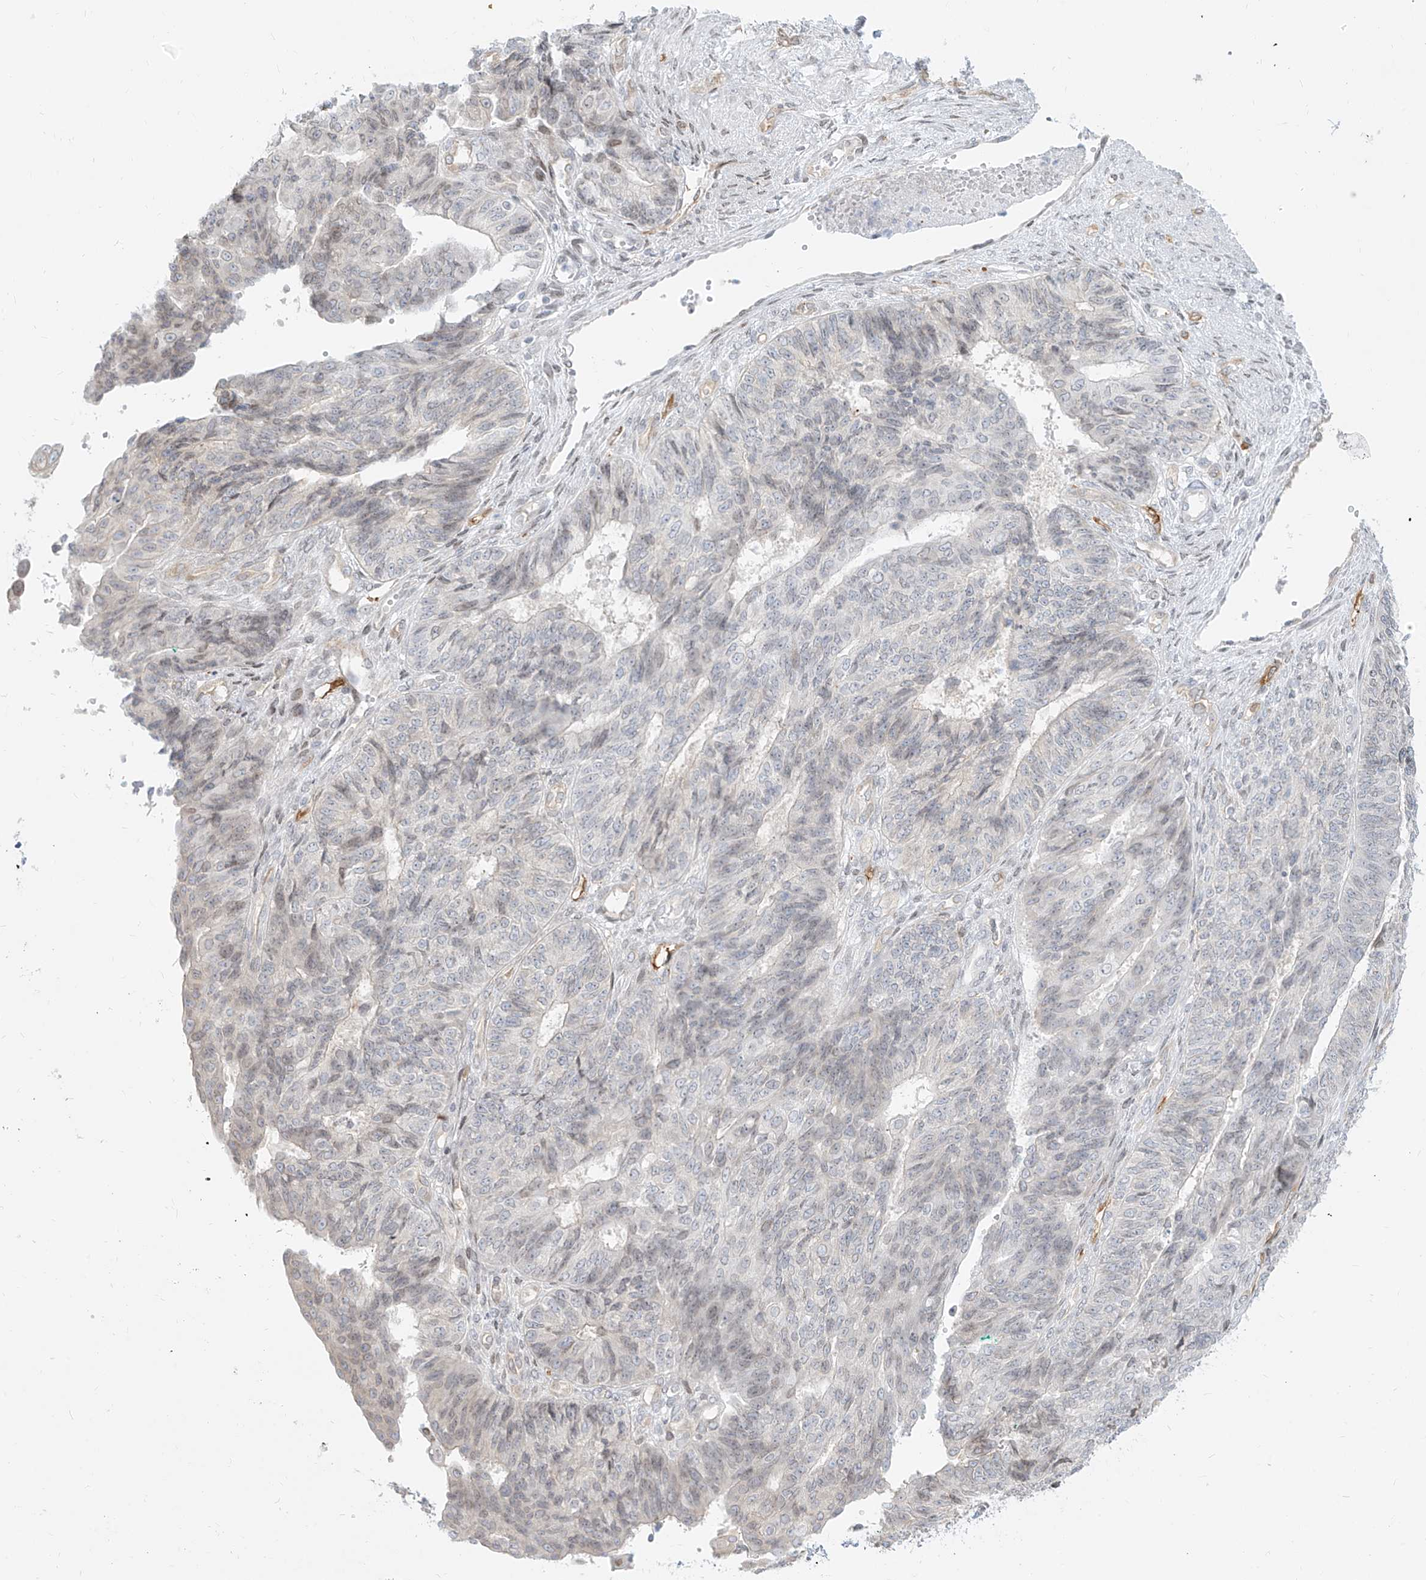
{"staining": {"intensity": "weak", "quantity": "<25%", "location": "nuclear"}, "tissue": "endometrial cancer", "cell_type": "Tumor cells", "image_type": "cancer", "snomed": [{"axis": "morphology", "description": "Adenocarcinoma, NOS"}, {"axis": "topography", "description": "Endometrium"}], "caption": "High magnification brightfield microscopy of adenocarcinoma (endometrial) stained with DAB (brown) and counterstained with hematoxylin (blue): tumor cells show no significant positivity. Nuclei are stained in blue.", "gene": "NHSL1", "patient": {"sex": "female", "age": 32}}